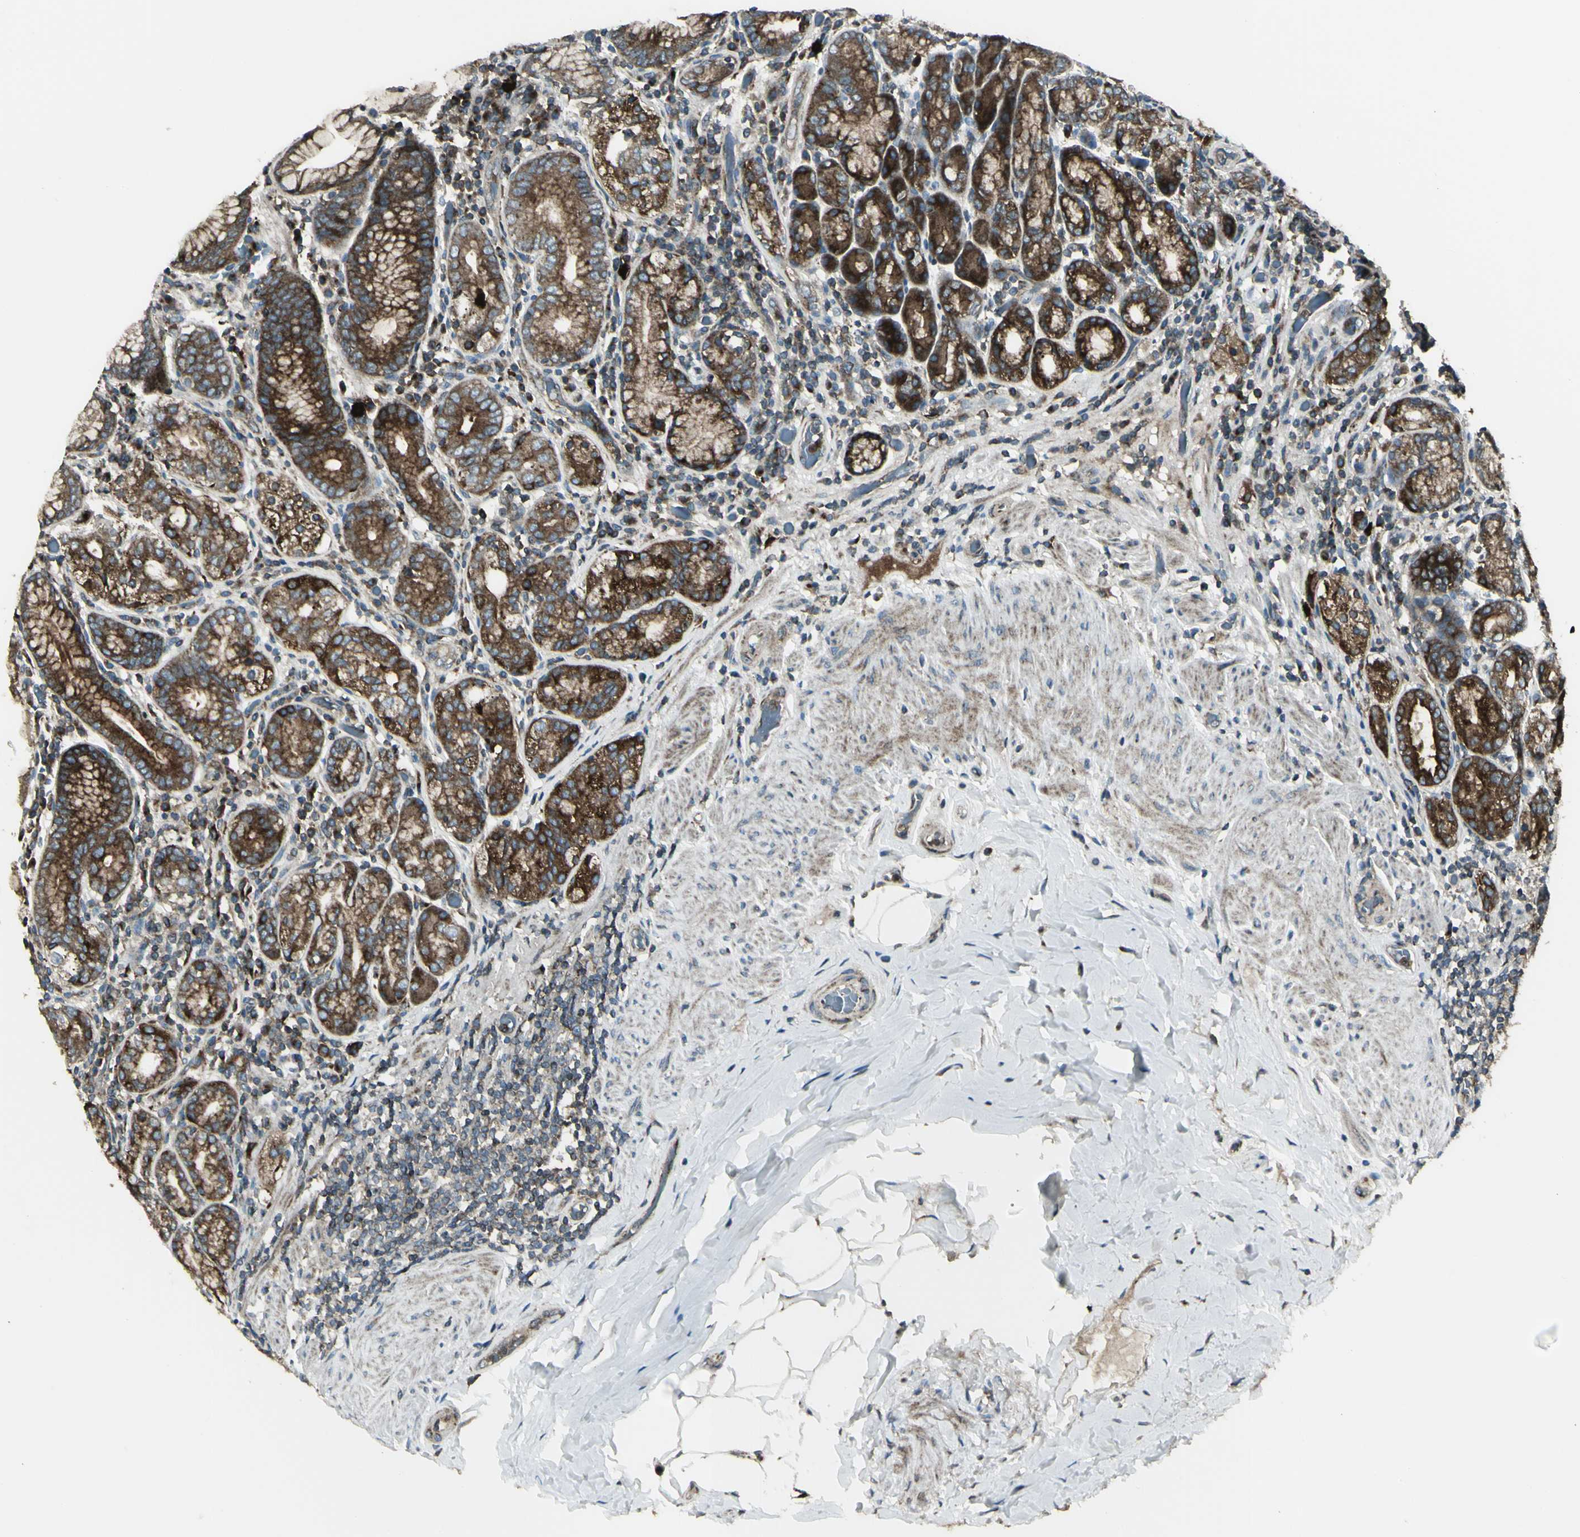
{"staining": {"intensity": "strong", "quantity": ">75%", "location": "cytoplasmic/membranous"}, "tissue": "stomach", "cell_type": "Glandular cells", "image_type": "normal", "snomed": [{"axis": "morphology", "description": "Normal tissue, NOS"}, {"axis": "topography", "description": "Stomach, lower"}], "caption": "Stomach stained with IHC shows strong cytoplasmic/membranous staining in approximately >75% of glandular cells.", "gene": "NAPA", "patient": {"sex": "female", "age": 76}}